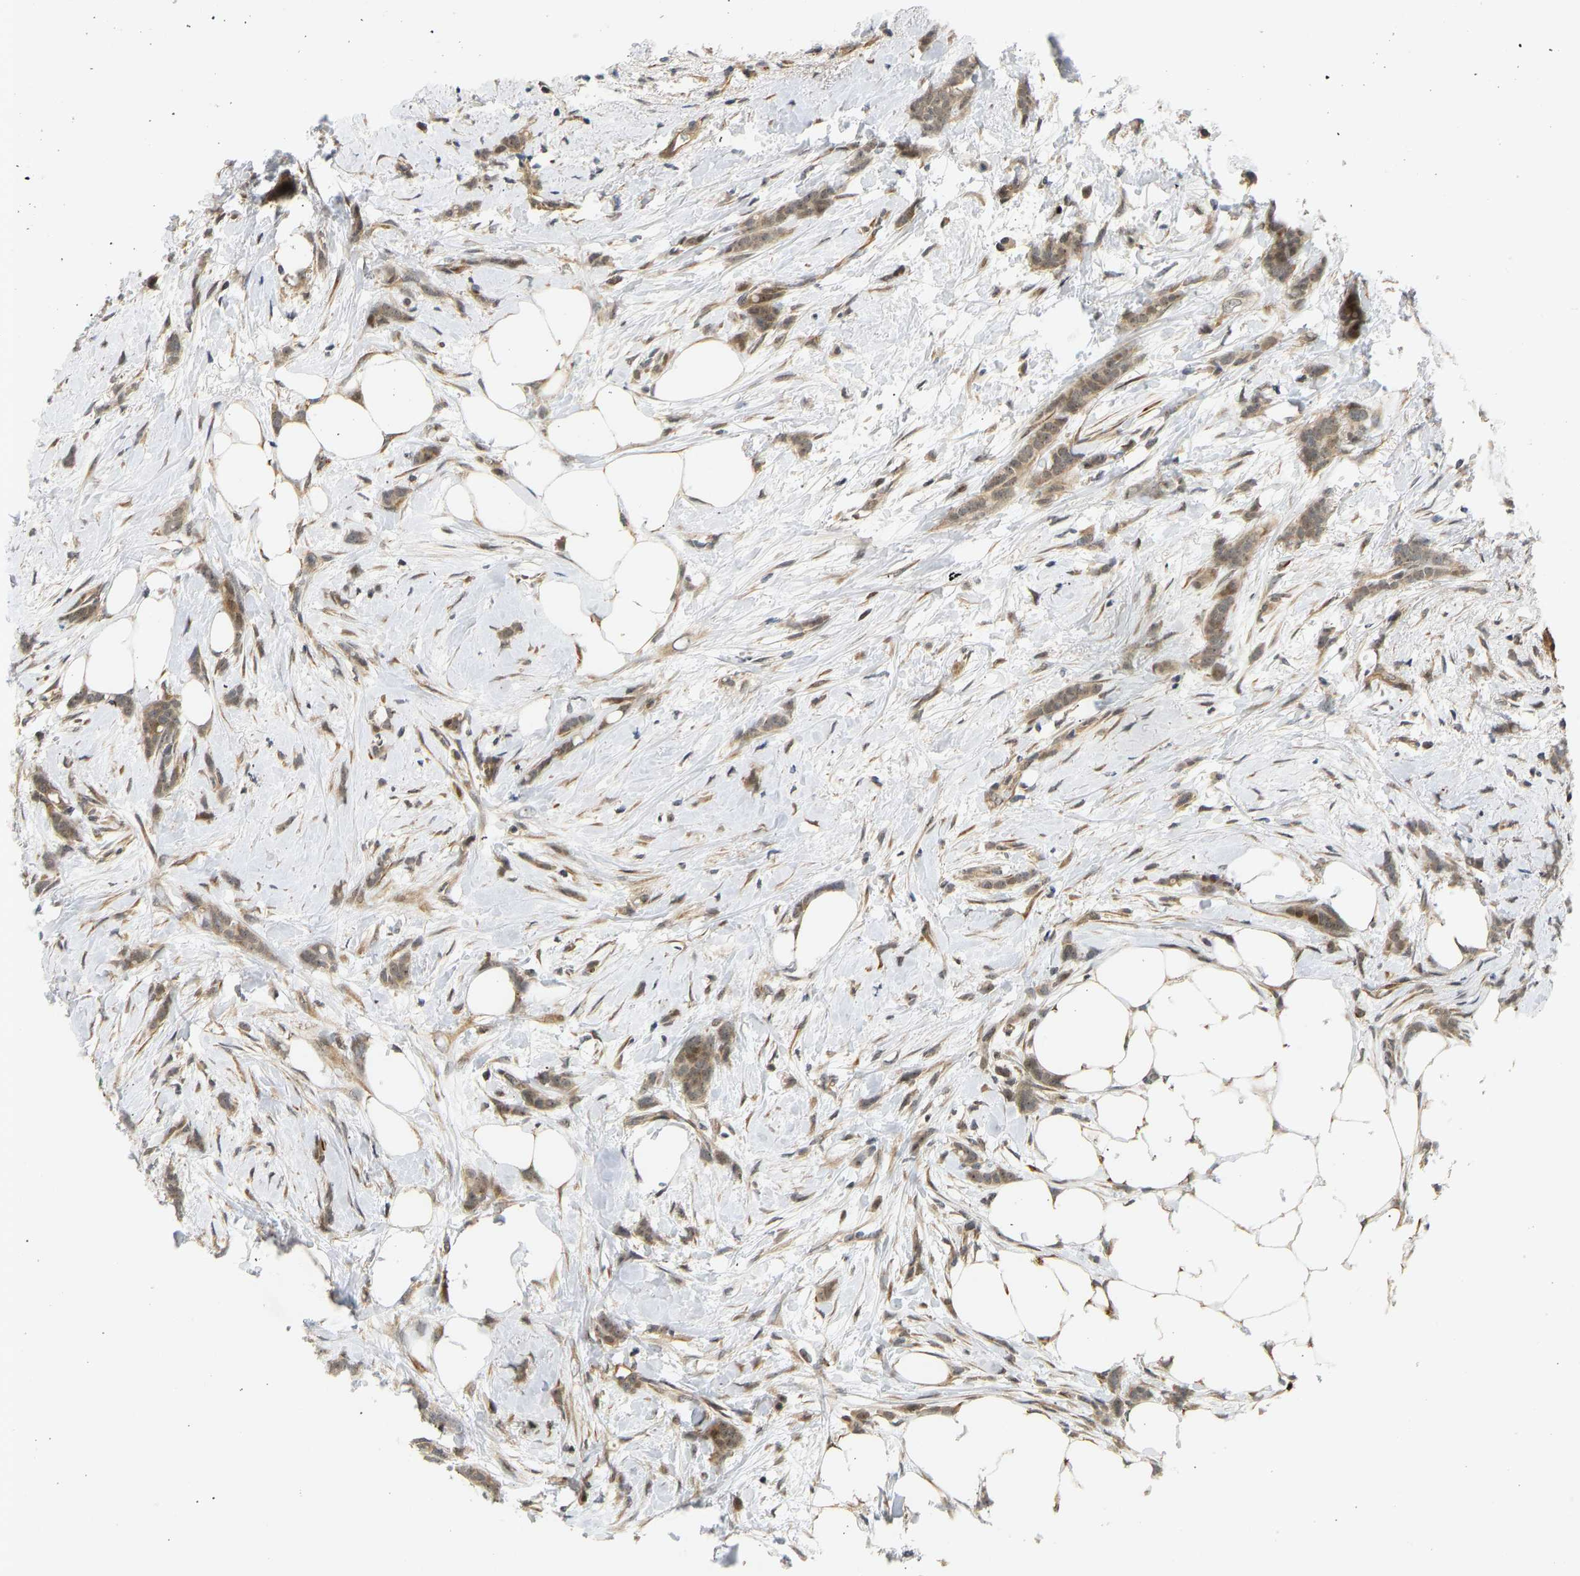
{"staining": {"intensity": "moderate", "quantity": ">75%", "location": "cytoplasmic/membranous"}, "tissue": "breast cancer", "cell_type": "Tumor cells", "image_type": "cancer", "snomed": [{"axis": "morphology", "description": "Lobular carcinoma, in situ"}, {"axis": "morphology", "description": "Lobular carcinoma"}, {"axis": "topography", "description": "Breast"}], "caption": "A brown stain labels moderate cytoplasmic/membranous expression of a protein in human breast cancer (lobular carcinoma) tumor cells. (DAB (3,3'-diaminobenzidine) IHC with brightfield microscopy, high magnification).", "gene": "BAG1", "patient": {"sex": "female", "age": 41}}